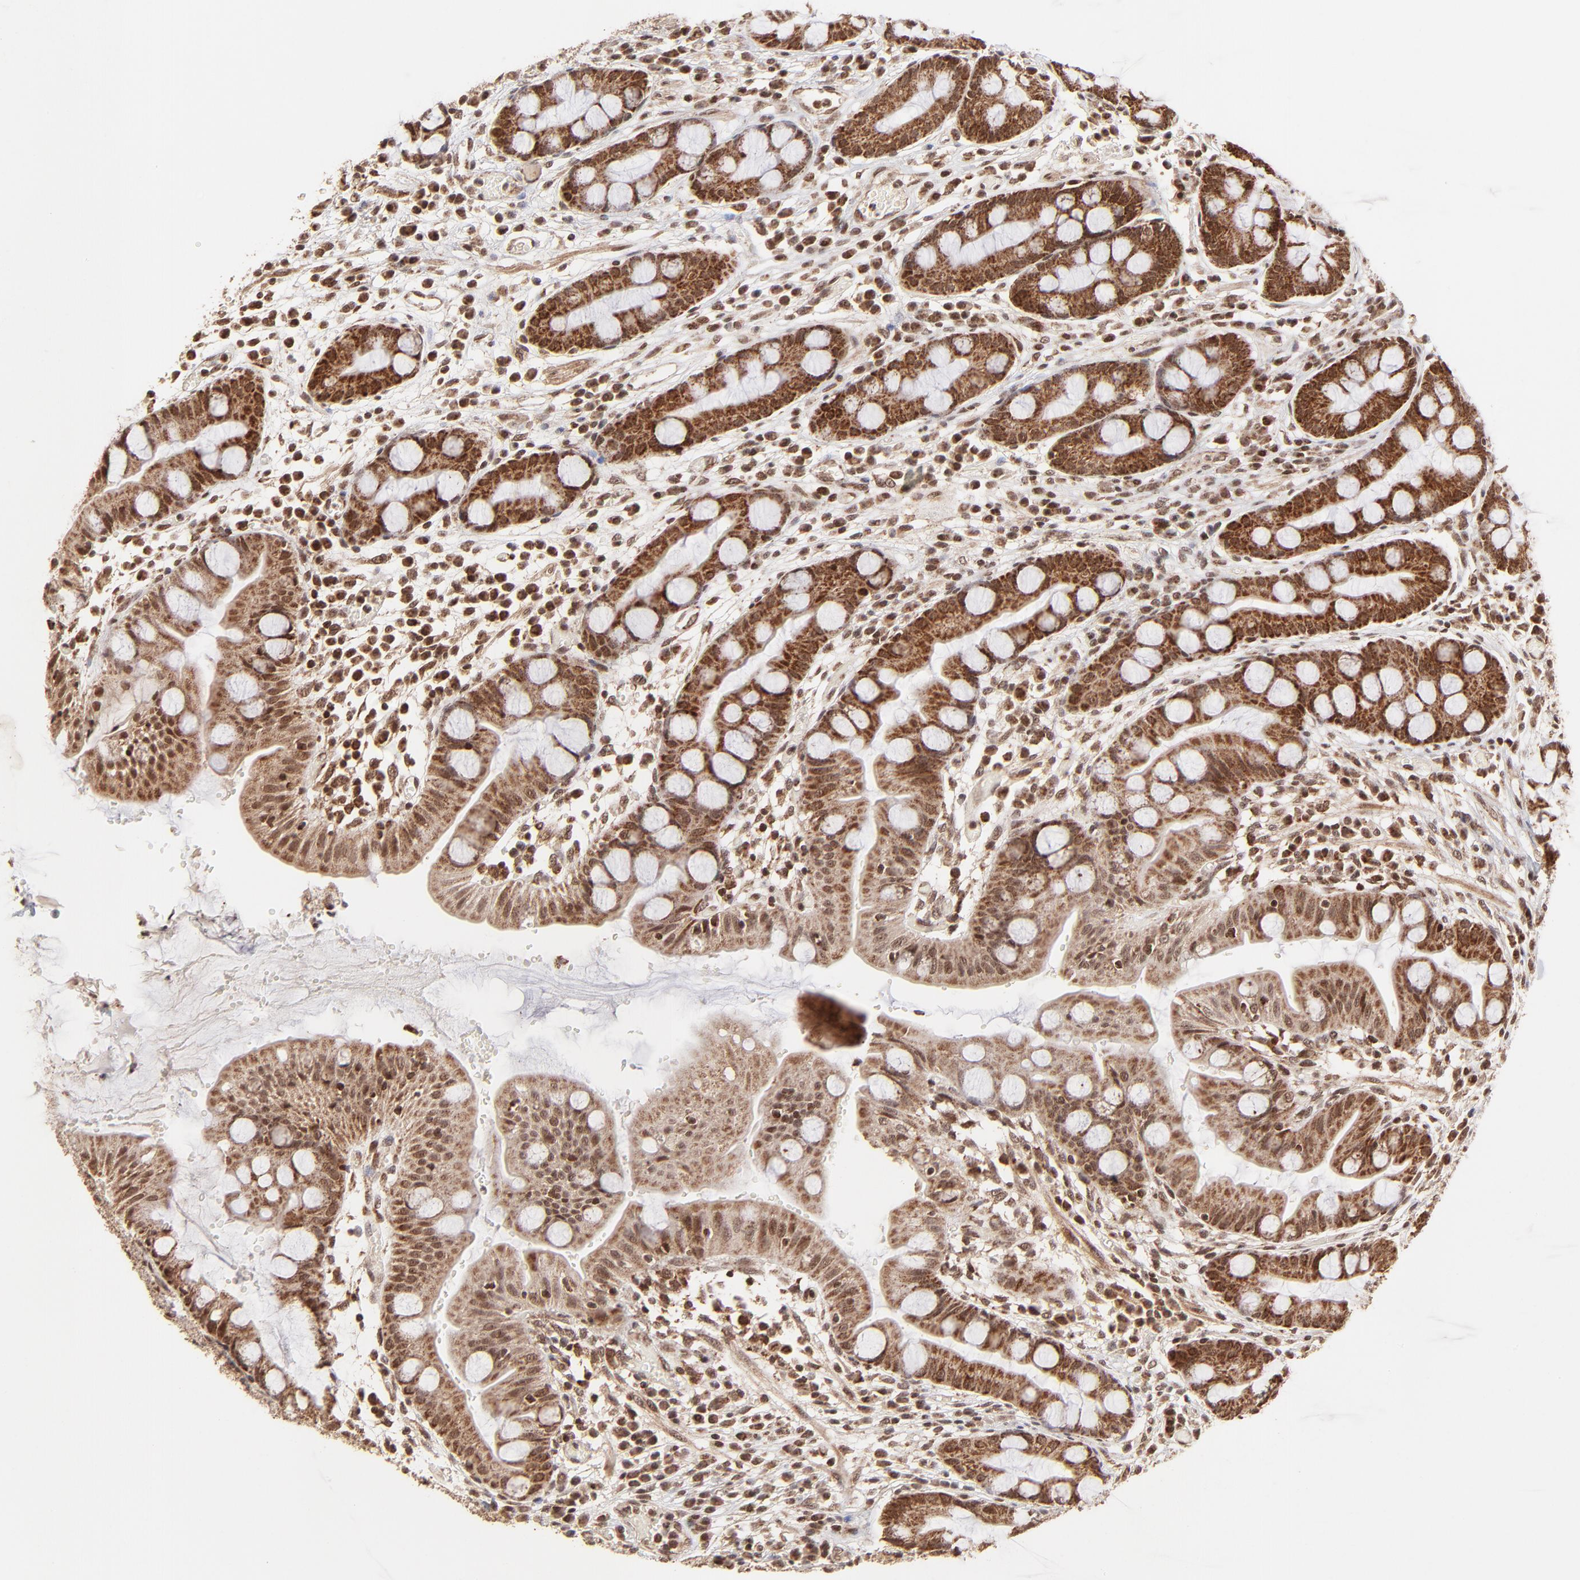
{"staining": {"intensity": "strong", "quantity": ">75%", "location": "cytoplasmic/membranous"}, "tissue": "stomach", "cell_type": "Glandular cells", "image_type": "normal", "snomed": [{"axis": "morphology", "description": "Normal tissue, NOS"}, {"axis": "morphology", "description": "Inflammation, NOS"}, {"axis": "topography", "description": "Stomach, lower"}], "caption": "Strong cytoplasmic/membranous protein positivity is seen in about >75% of glandular cells in stomach. (IHC, brightfield microscopy, high magnification).", "gene": "MED15", "patient": {"sex": "male", "age": 59}}